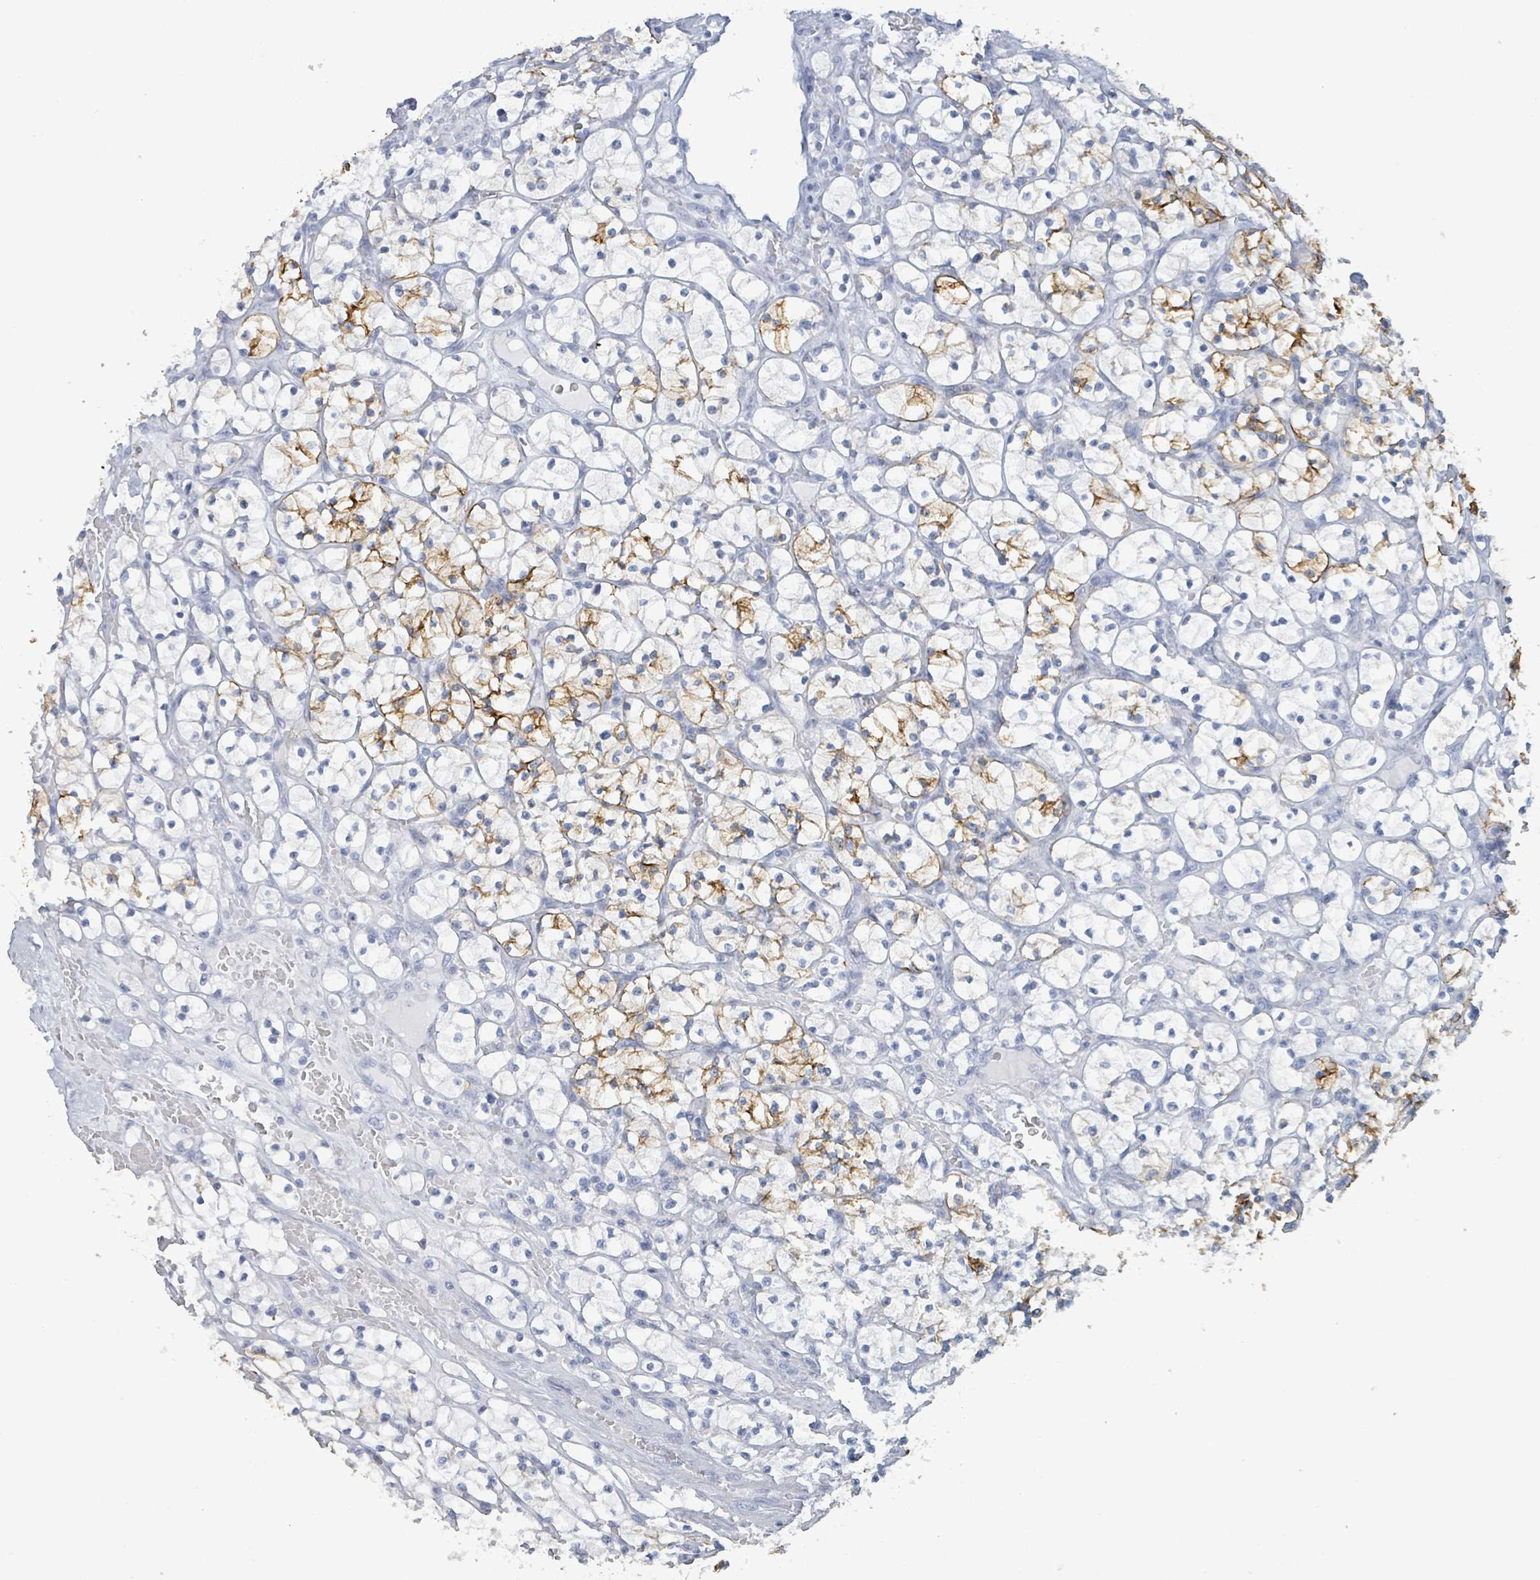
{"staining": {"intensity": "strong", "quantity": "25%-75%", "location": "cytoplasmic/membranous"}, "tissue": "renal cancer", "cell_type": "Tumor cells", "image_type": "cancer", "snomed": [{"axis": "morphology", "description": "Adenocarcinoma, NOS"}, {"axis": "topography", "description": "Kidney"}], "caption": "Immunohistochemistry of renal adenocarcinoma demonstrates high levels of strong cytoplasmic/membranous positivity in approximately 25%-75% of tumor cells. (Stains: DAB in brown, nuclei in blue, Microscopy: brightfield microscopy at high magnification).", "gene": "KRT8", "patient": {"sex": "female", "age": 64}}